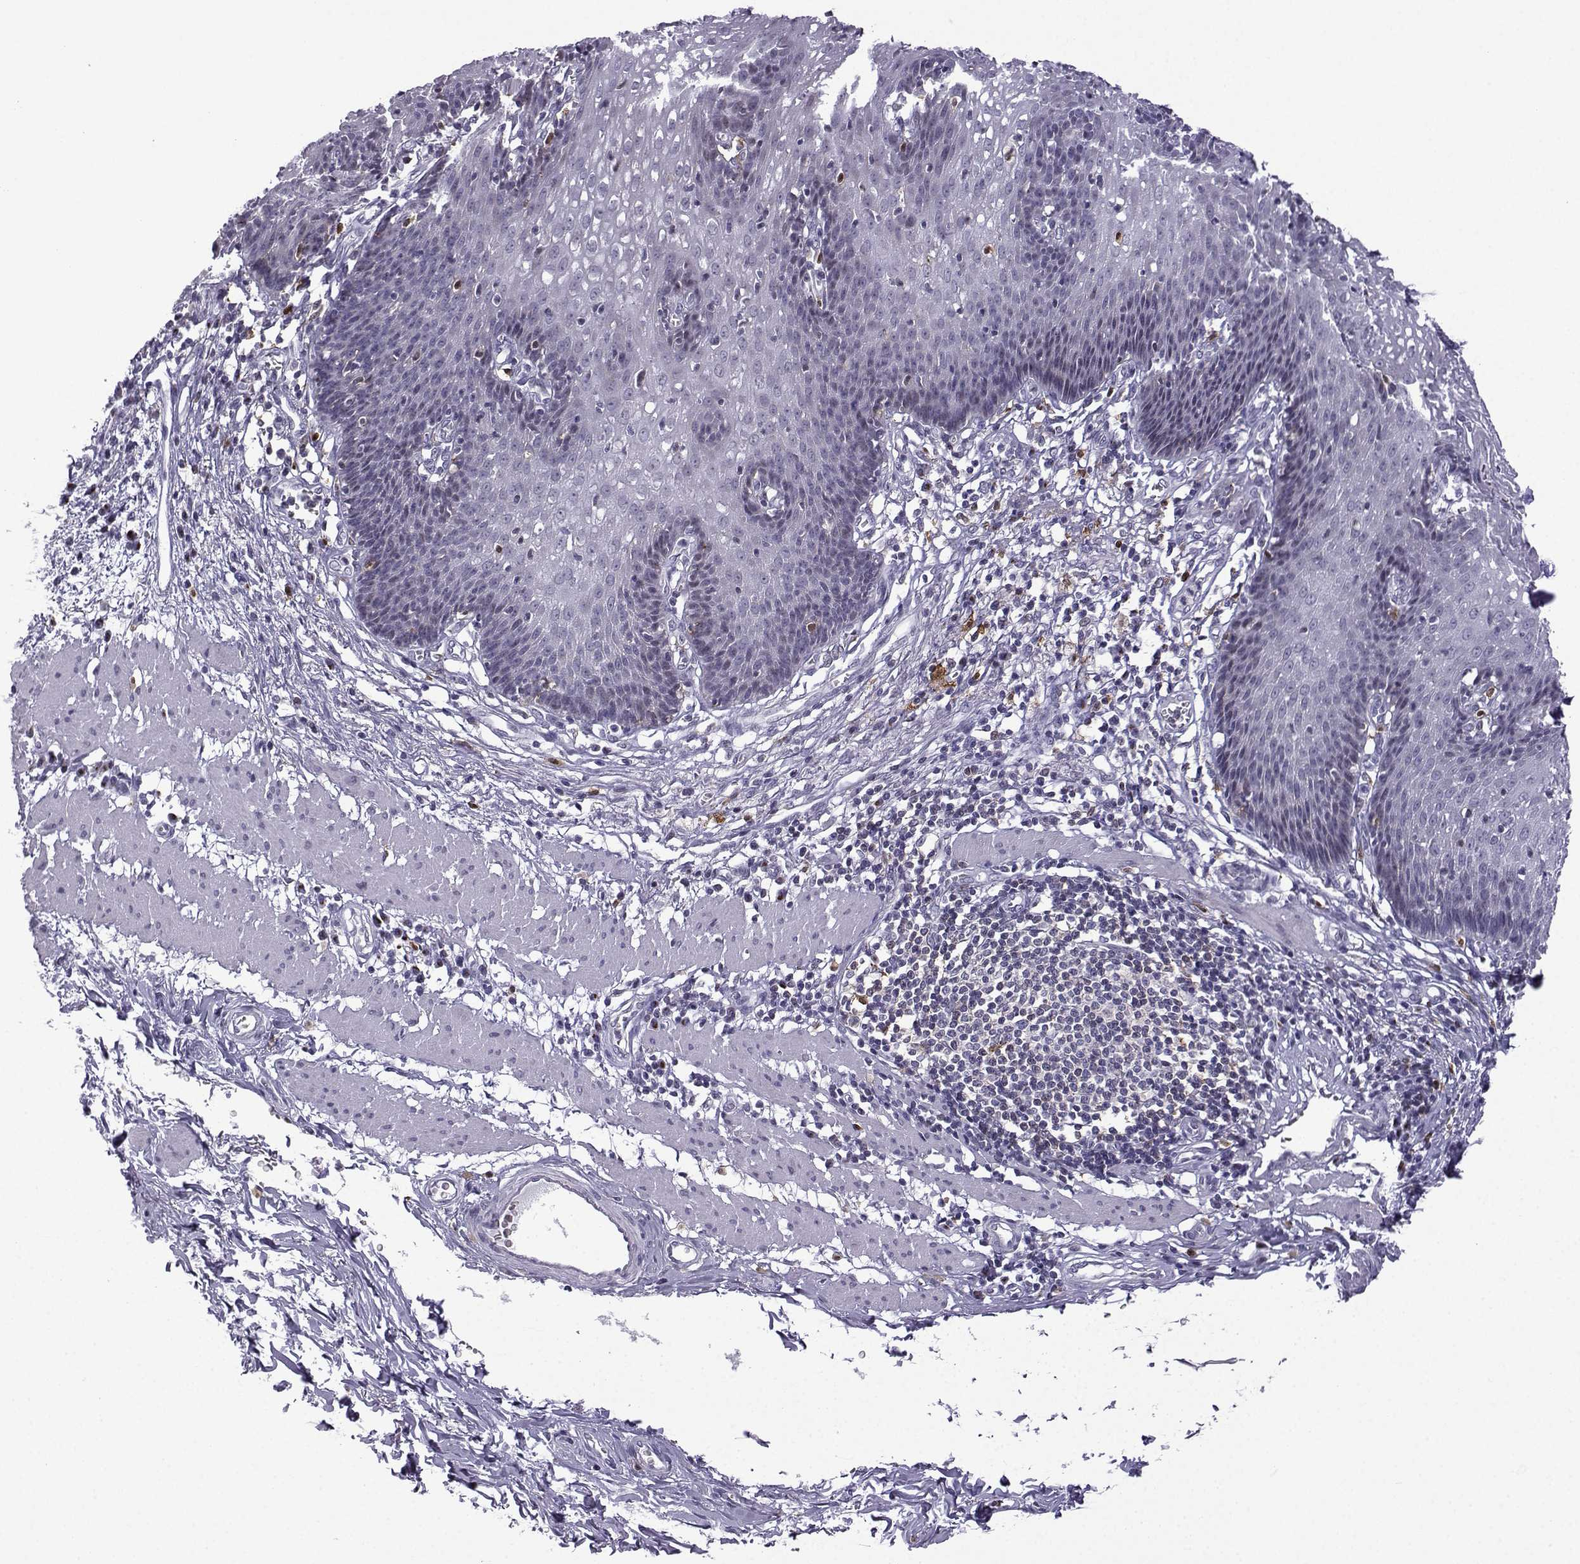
{"staining": {"intensity": "negative", "quantity": "none", "location": "none"}, "tissue": "esophagus", "cell_type": "Squamous epithelial cells", "image_type": "normal", "snomed": [{"axis": "morphology", "description": "Normal tissue, NOS"}, {"axis": "topography", "description": "Esophagus"}], "caption": "Squamous epithelial cells show no significant staining in unremarkable esophagus. The staining was performed using DAB to visualize the protein expression in brown, while the nuclei were stained in blue with hematoxylin (Magnification: 20x).", "gene": "HTR7", "patient": {"sex": "male", "age": 57}}